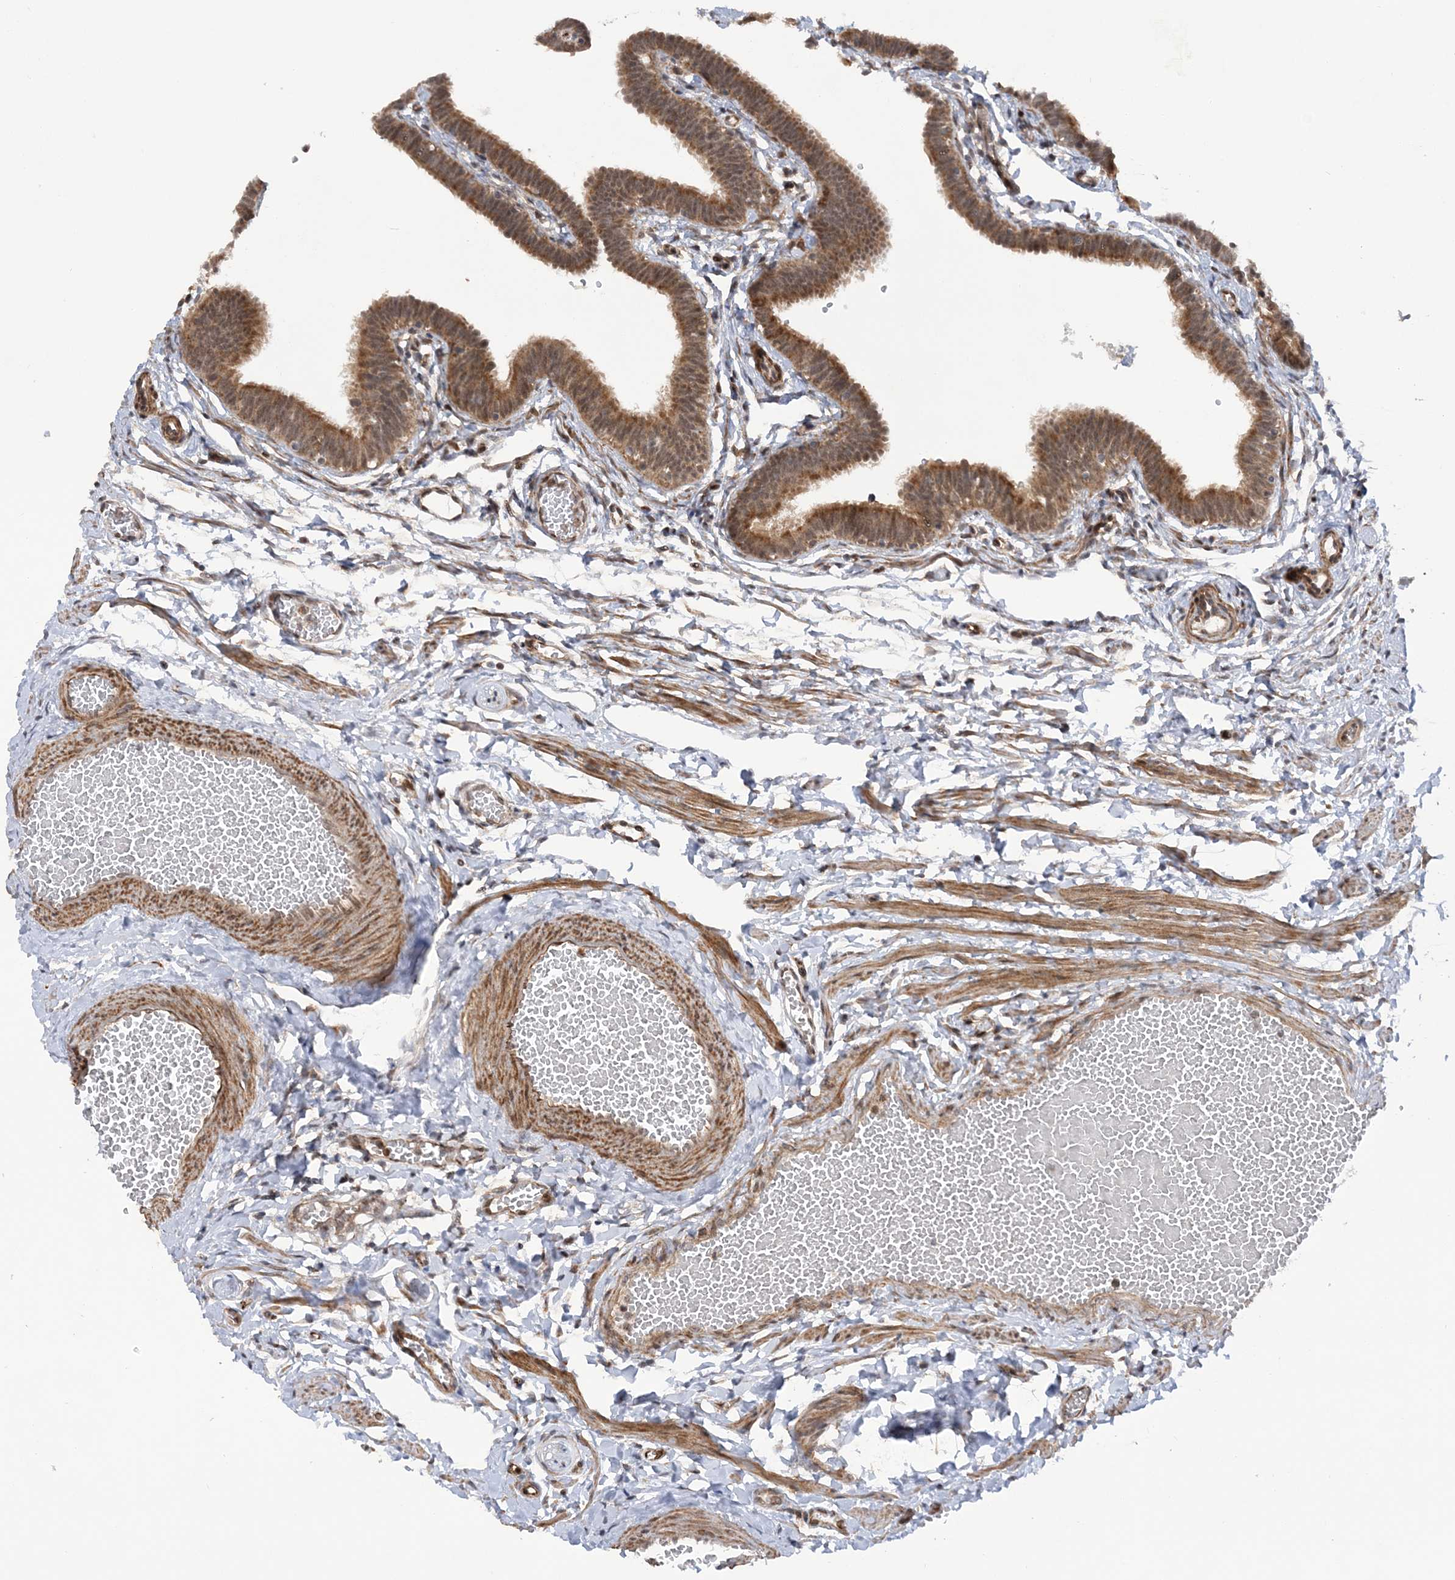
{"staining": {"intensity": "moderate", "quantity": ">75%", "location": "cytoplasmic/membranous"}, "tissue": "fallopian tube", "cell_type": "Glandular cells", "image_type": "normal", "snomed": [{"axis": "morphology", "description": "Normal tissue, NOS"}, {"axis": "topography", "description": "Fallopian tube"}, {"axis": "topography", "description": "Ovary"}], "caption": "The micrograph reveals staining of unremarkable fallopian tube, revealing moderate cytoplasmic/membranous protein positivity (brown color) within glandular cells.", "gene": "MRPL47", "patient": {"sex": "female", "age": 23}}